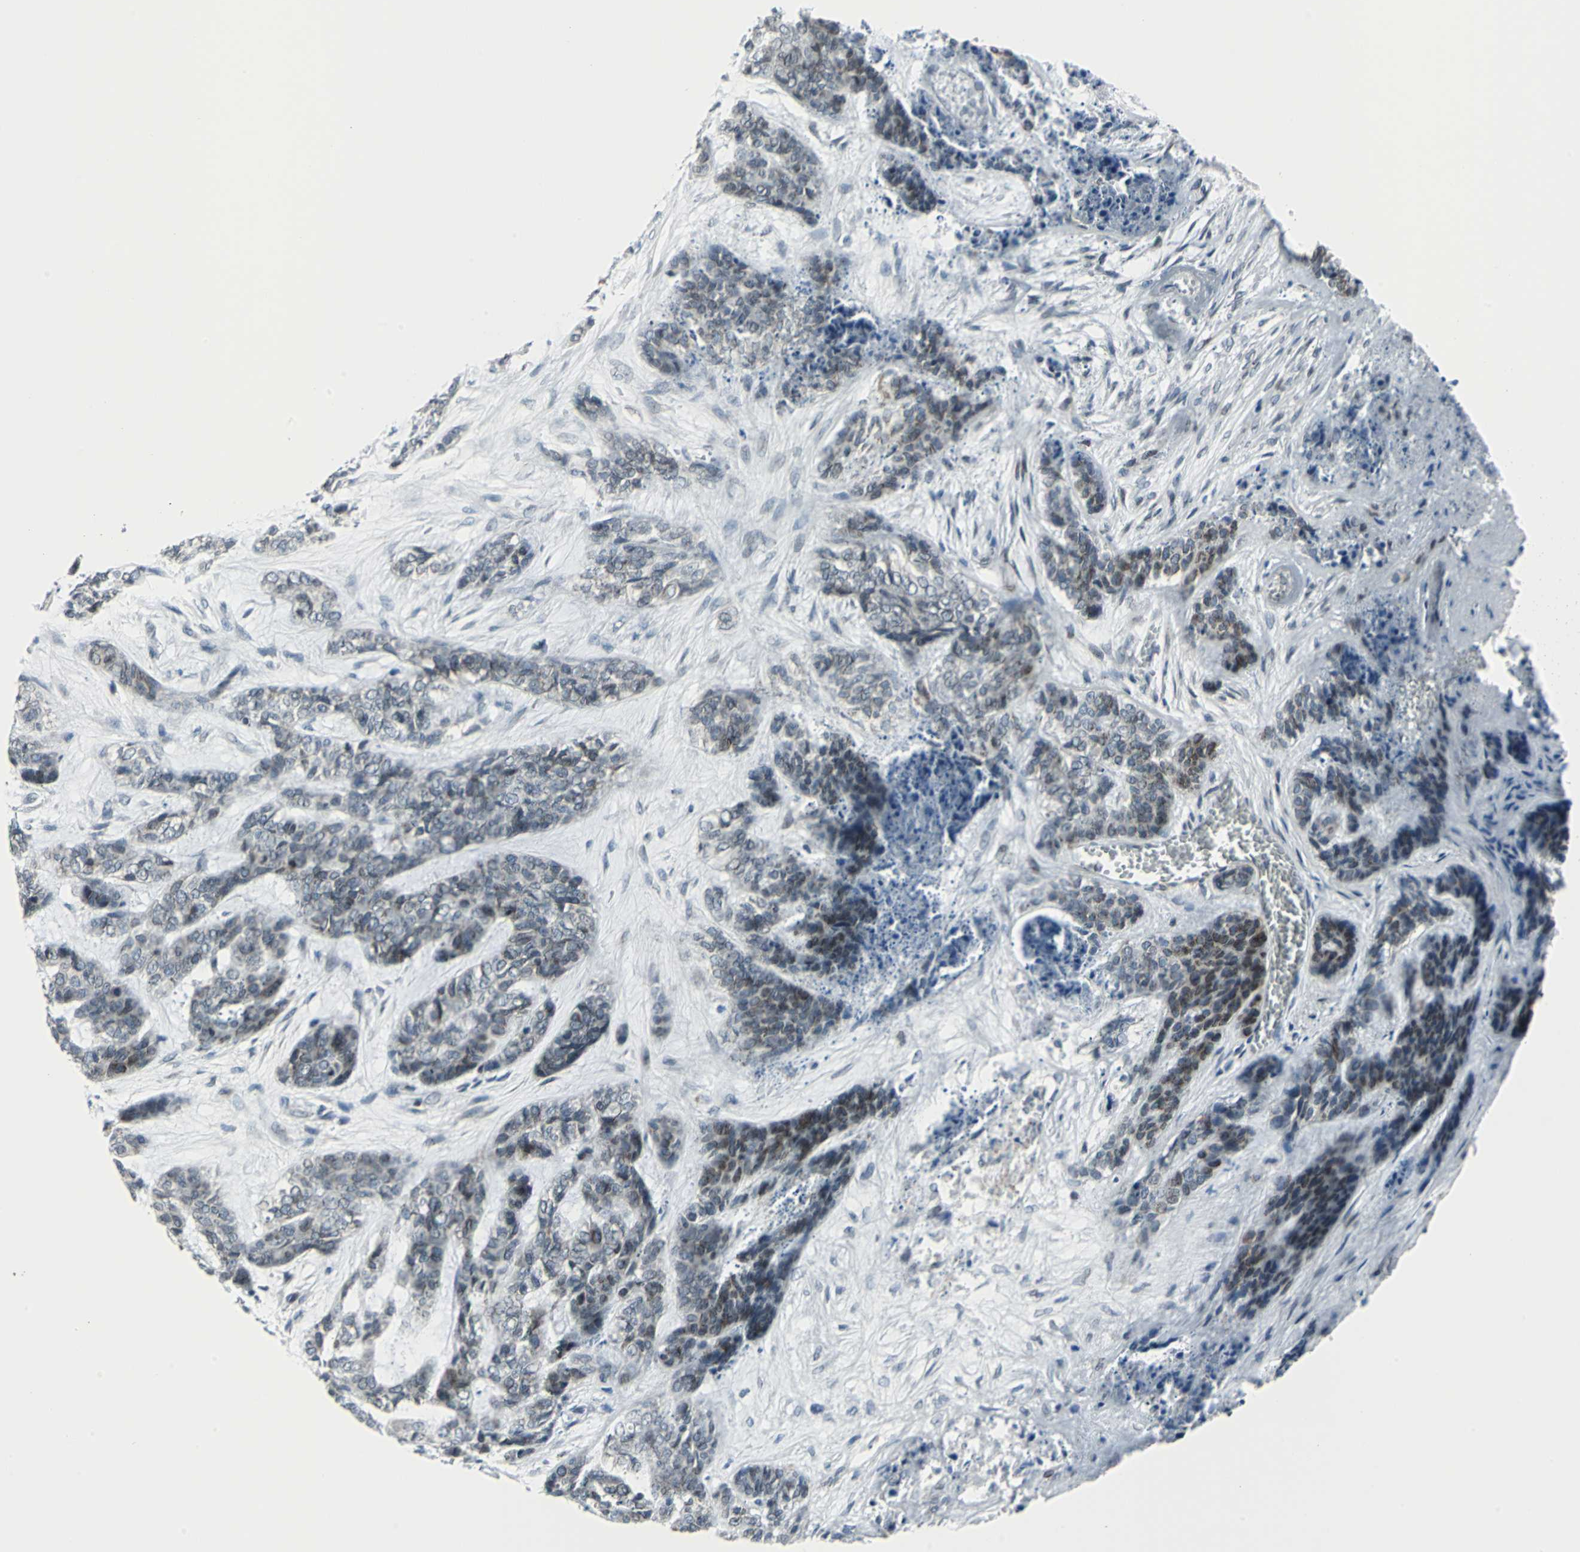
{"staining": {"intensity": "moderate", "quantity": "25%-75%", "location": "cytoplasmic/membranous,nuclear"}, "tissue": "skin cancer", "cell_type": "Tumor cells", "image_type": "cancer", "snomed": [{"axis": "morphology", "description": "Basal cell carcinoma"}, {"axis": "topography", "description": "Skin"}], "caption": "Brown immunohistochemical staining in skin cancer exhibits moderate cytoplasmic/membranous and nuclear positivity in about 25%-75% of tumor cells.", "gene": "SNUPN", "patient": {"sex": "female", "age": 64}}